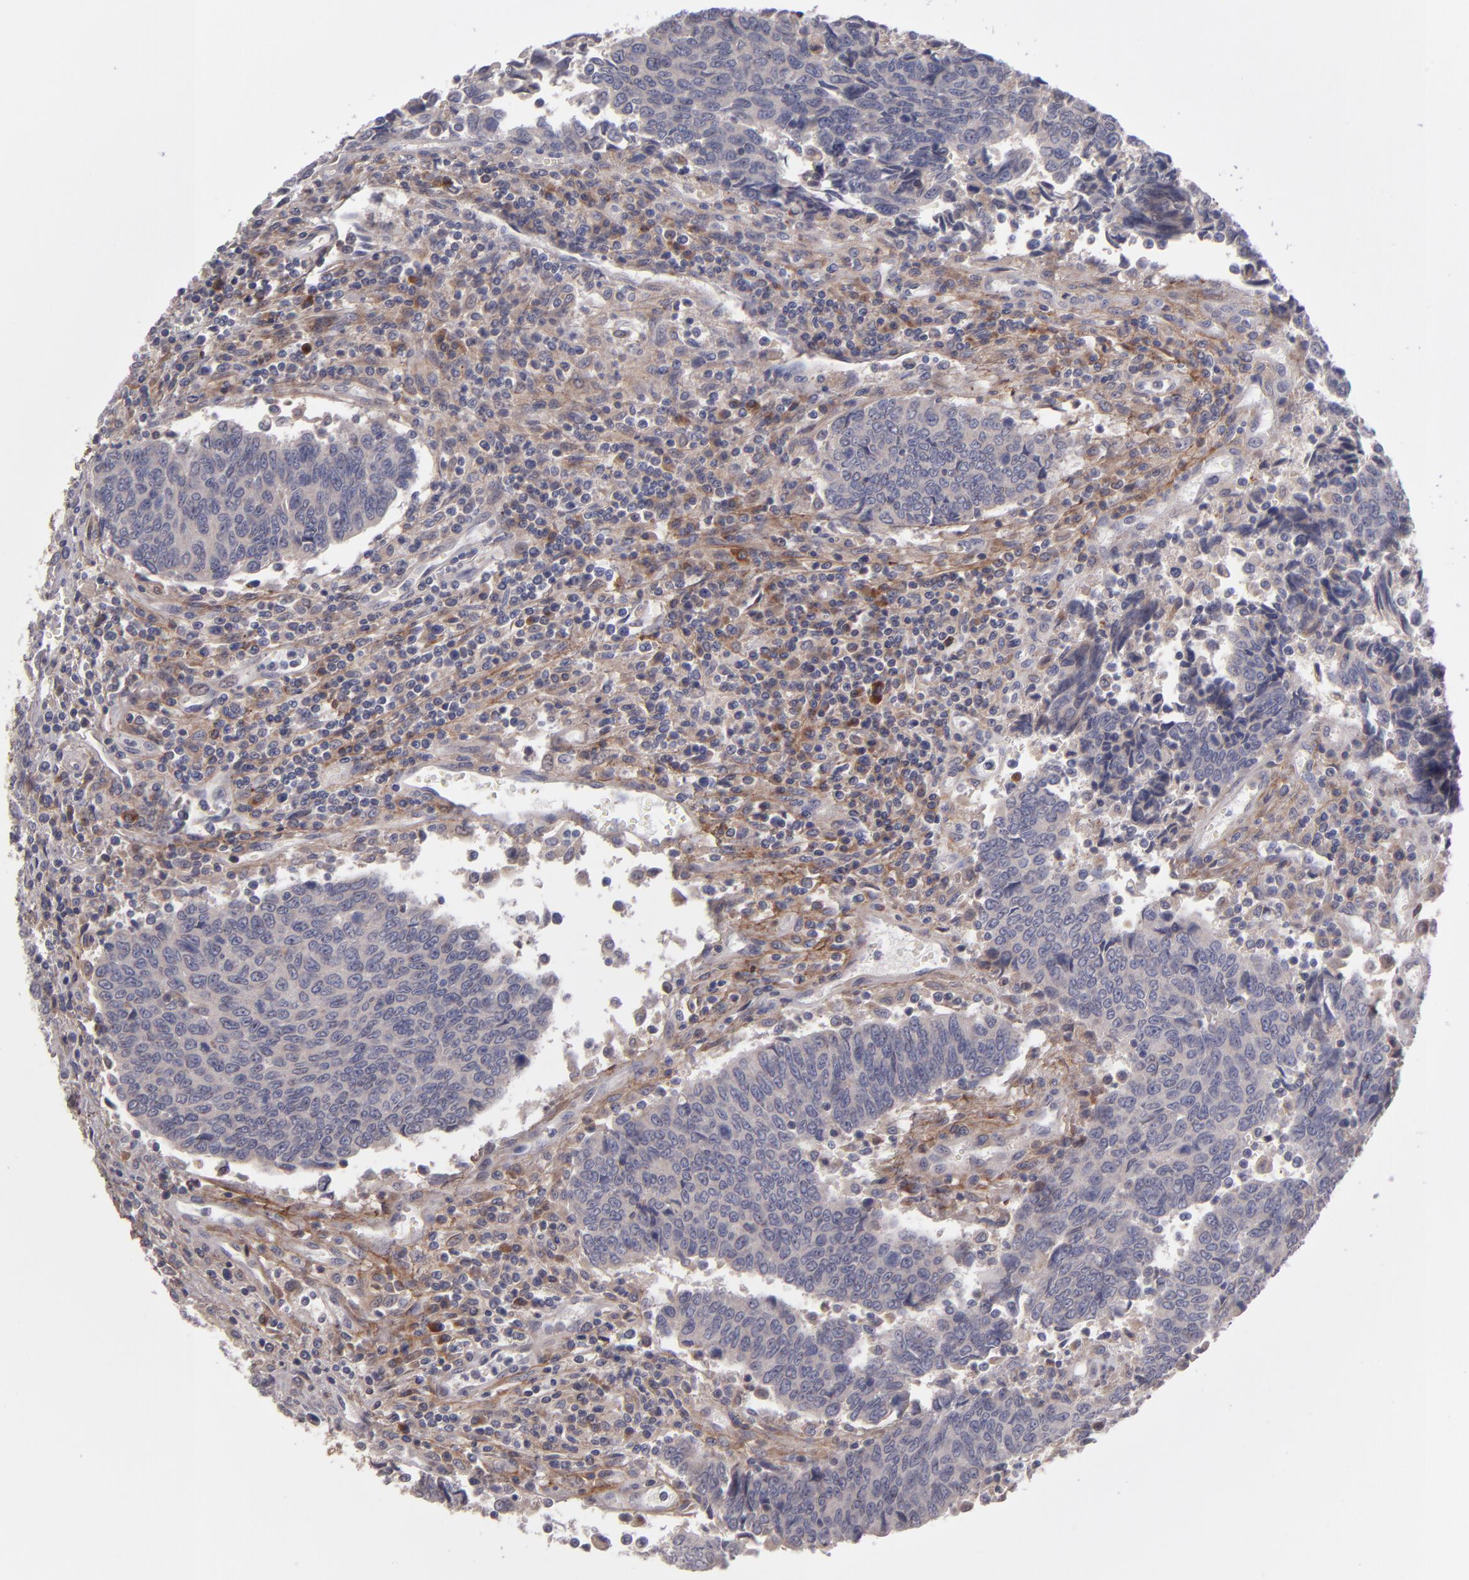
{"staining": {"intensity": "weak", "quantity": "25%-75%", "location": "cytoplasmic/membranous"}, "tissue": "urothelial cancer", "cell_type": "Tumor cells", "image_type": "cancer", "snomed": [{"axis": "morphology", "description": "Urothelial carcinoma, High grade"}, {"axis": "topography", "description": "Urinary bladder"}], "caption": "IHC (DAB) staining of urothelial carcinoma (high-grade) reveals weak cytoplasmic/membranous protein positivity in about 25%-75% of tumor cells. (DAB IHC with brightfield microscopy, high magnification).", "gene": "IL12A", "patient": {"sex": "male", "age": 86}}